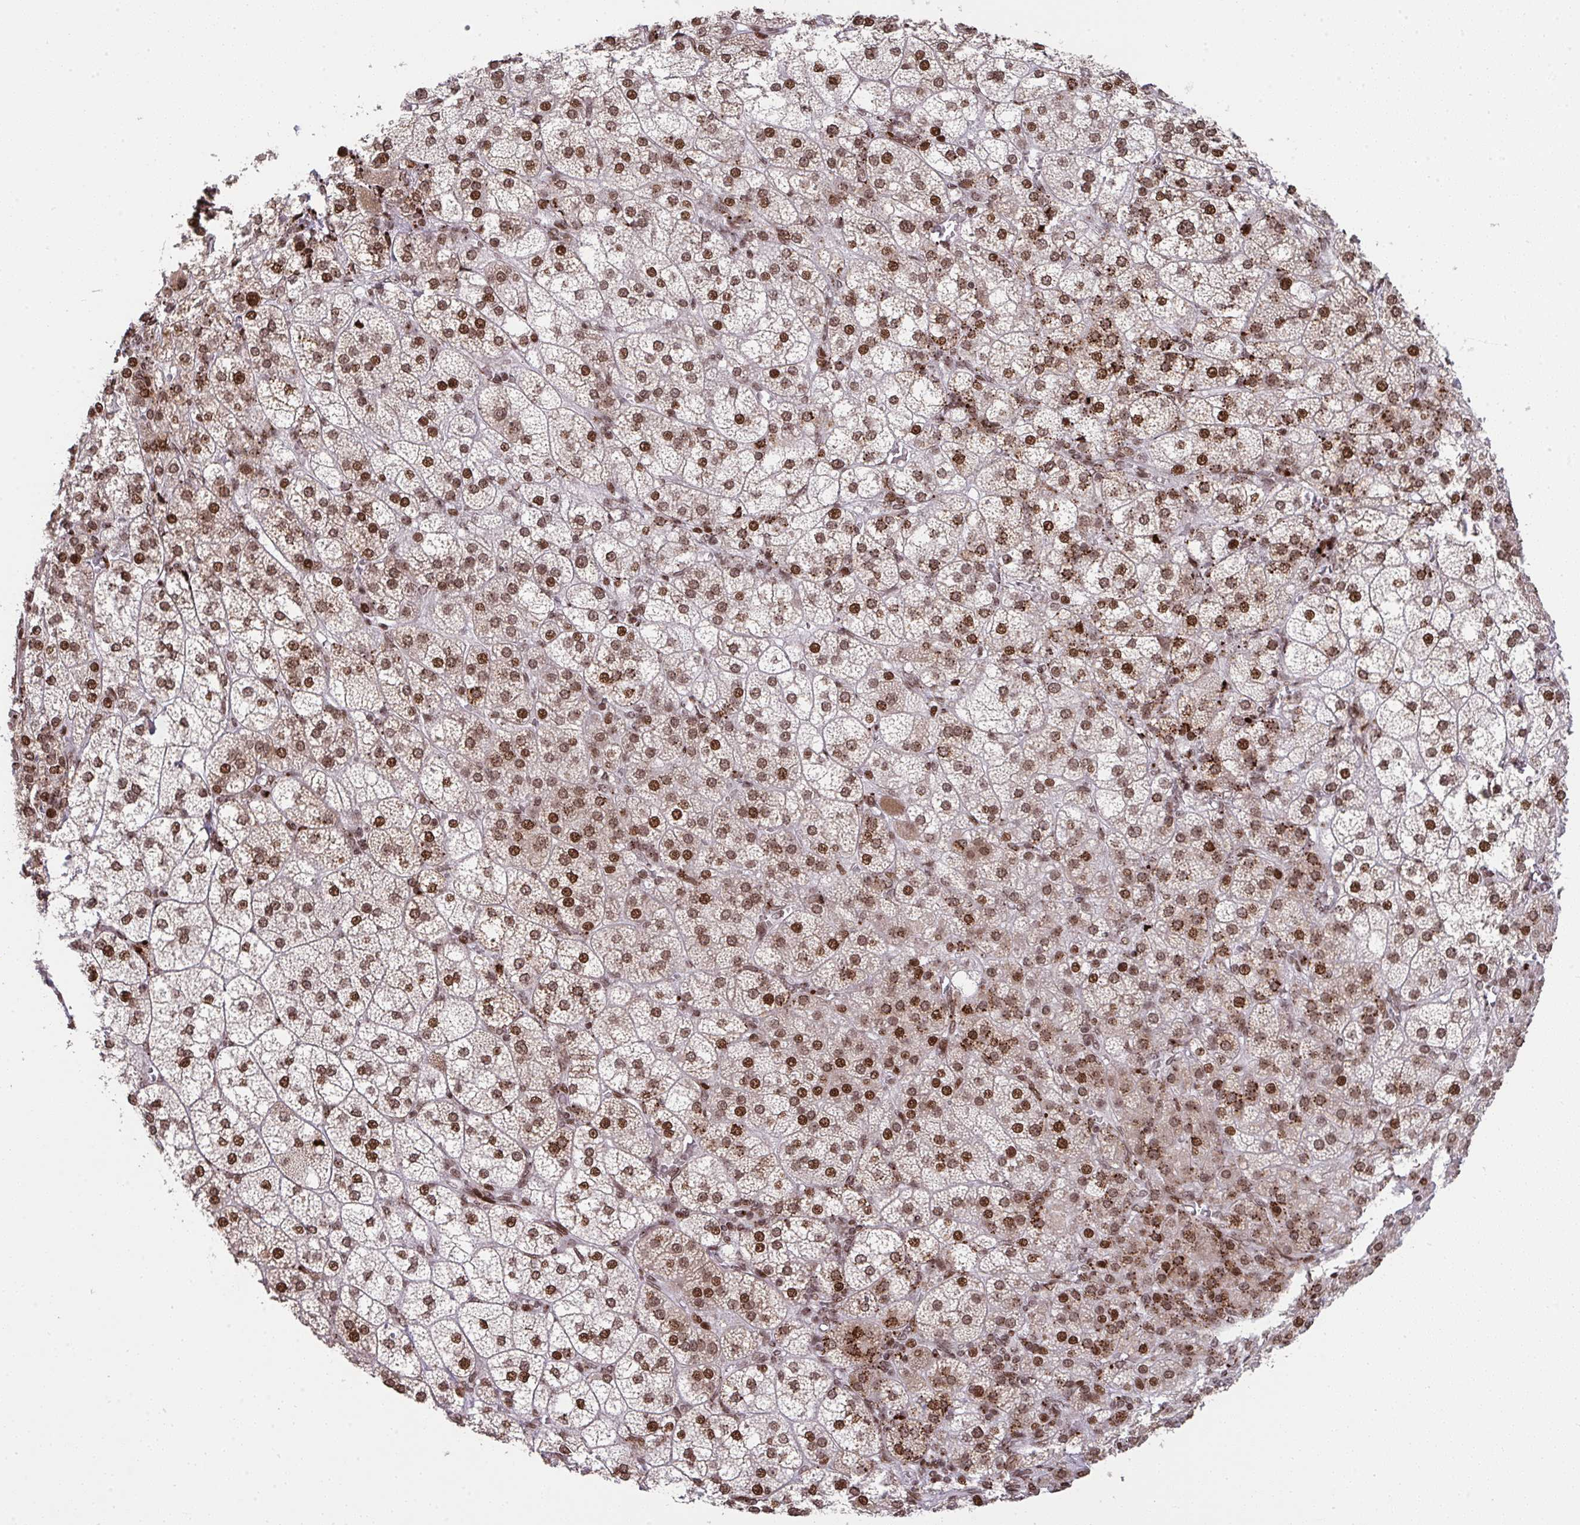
{"staining": {"intensity": "strong", "quantity": ">75%", "location": "cytoplasmic/membranous,nuclear"}, "tissue": "adrenal gland", "cell_type": "Glandular cells", "image_type": "normal", "snomed": [{"axis": "morphology", "description": "Normal tissue, NOS"}, {"axis": "topography", "description": "Adrenal gland"}], "caption": "About >75% of glandular cells in unremarkable adrenal gland show strong cytoplasmic/membranous,nuclear protein positivity as visualized by brown immunohistochemical staining.", "gene": "NIP7", "patient": {"sex": "female", "age": 60}}